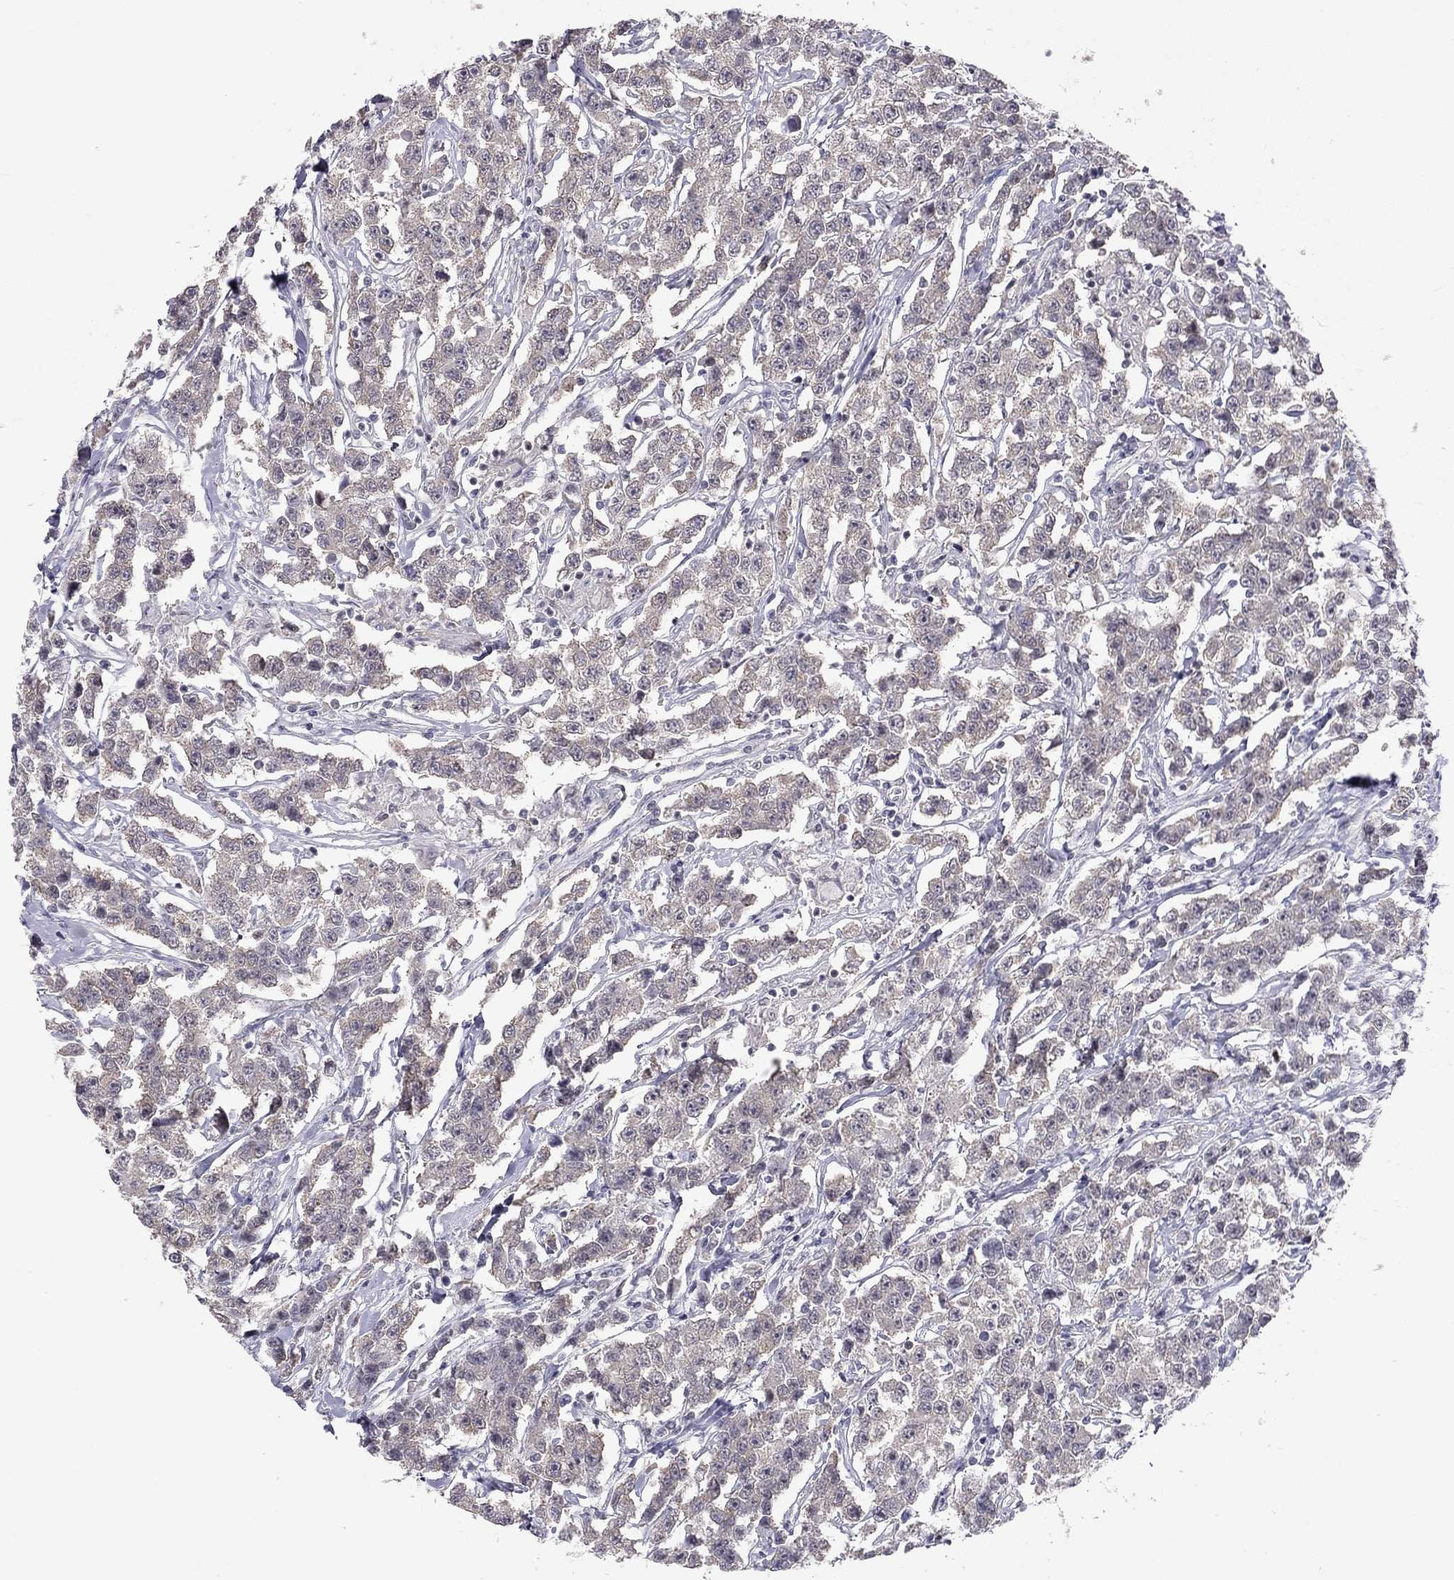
{"staining": {"intensity": "negative", "quantity": "none", "location": "none"}, "tissue": "testis cancer", "cell_type": "Tumor cells", "image_type": "cancer", "snomed": [{"axis": "morphology", "description": "Seminoma, NOS"}, {"axis": "topography", "description": "Testis"}], "caption": "DAB (3,3'-diaminobenzidine) immunohistochemical staining of human seminoma (testis) reveals no significant positivity in tumor cells.", "gene": "HSF2BP", "patient": {"sex": "male", "age": 59}}